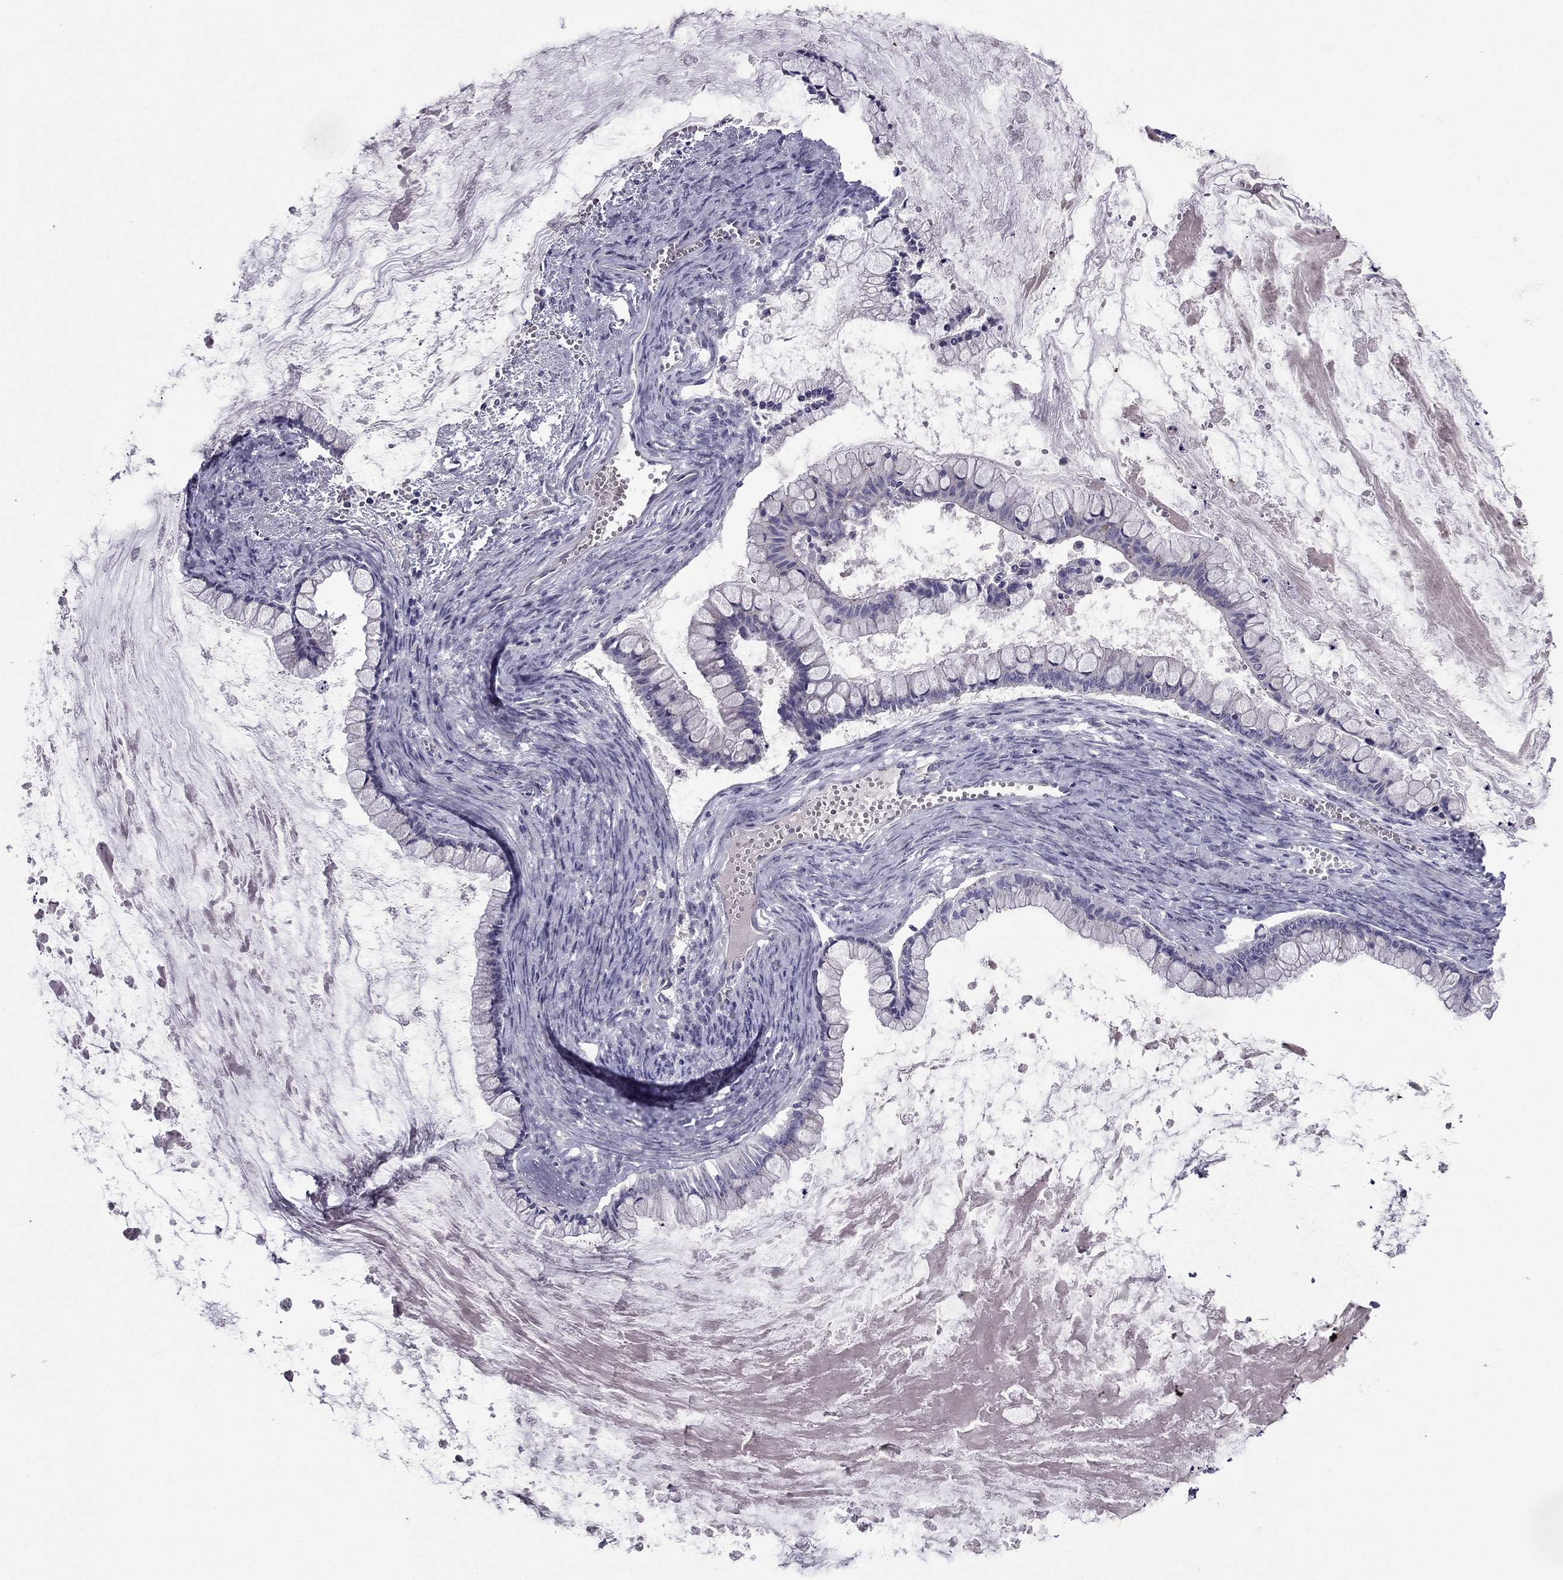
{"staining": {"intensity": "negative", "quantity": "none", "location": "none"}, "tissue": "ovarian cancer", "cell_type": "Tumor cells", "image_type": "cancer", "snomed": [{"axis": "morphology", "description": "Cystadenocarcinoma, mucinous, NOS"}, {"axis": "topography", "description": "Ovary"}], "caption": "The photomicrograph demonstrates no significant staining in tumor cells of ovarian mucinous cystadenocarcinoma.", "gene": "MYBPH", "patient": {"sex": "female", "age": 67}}